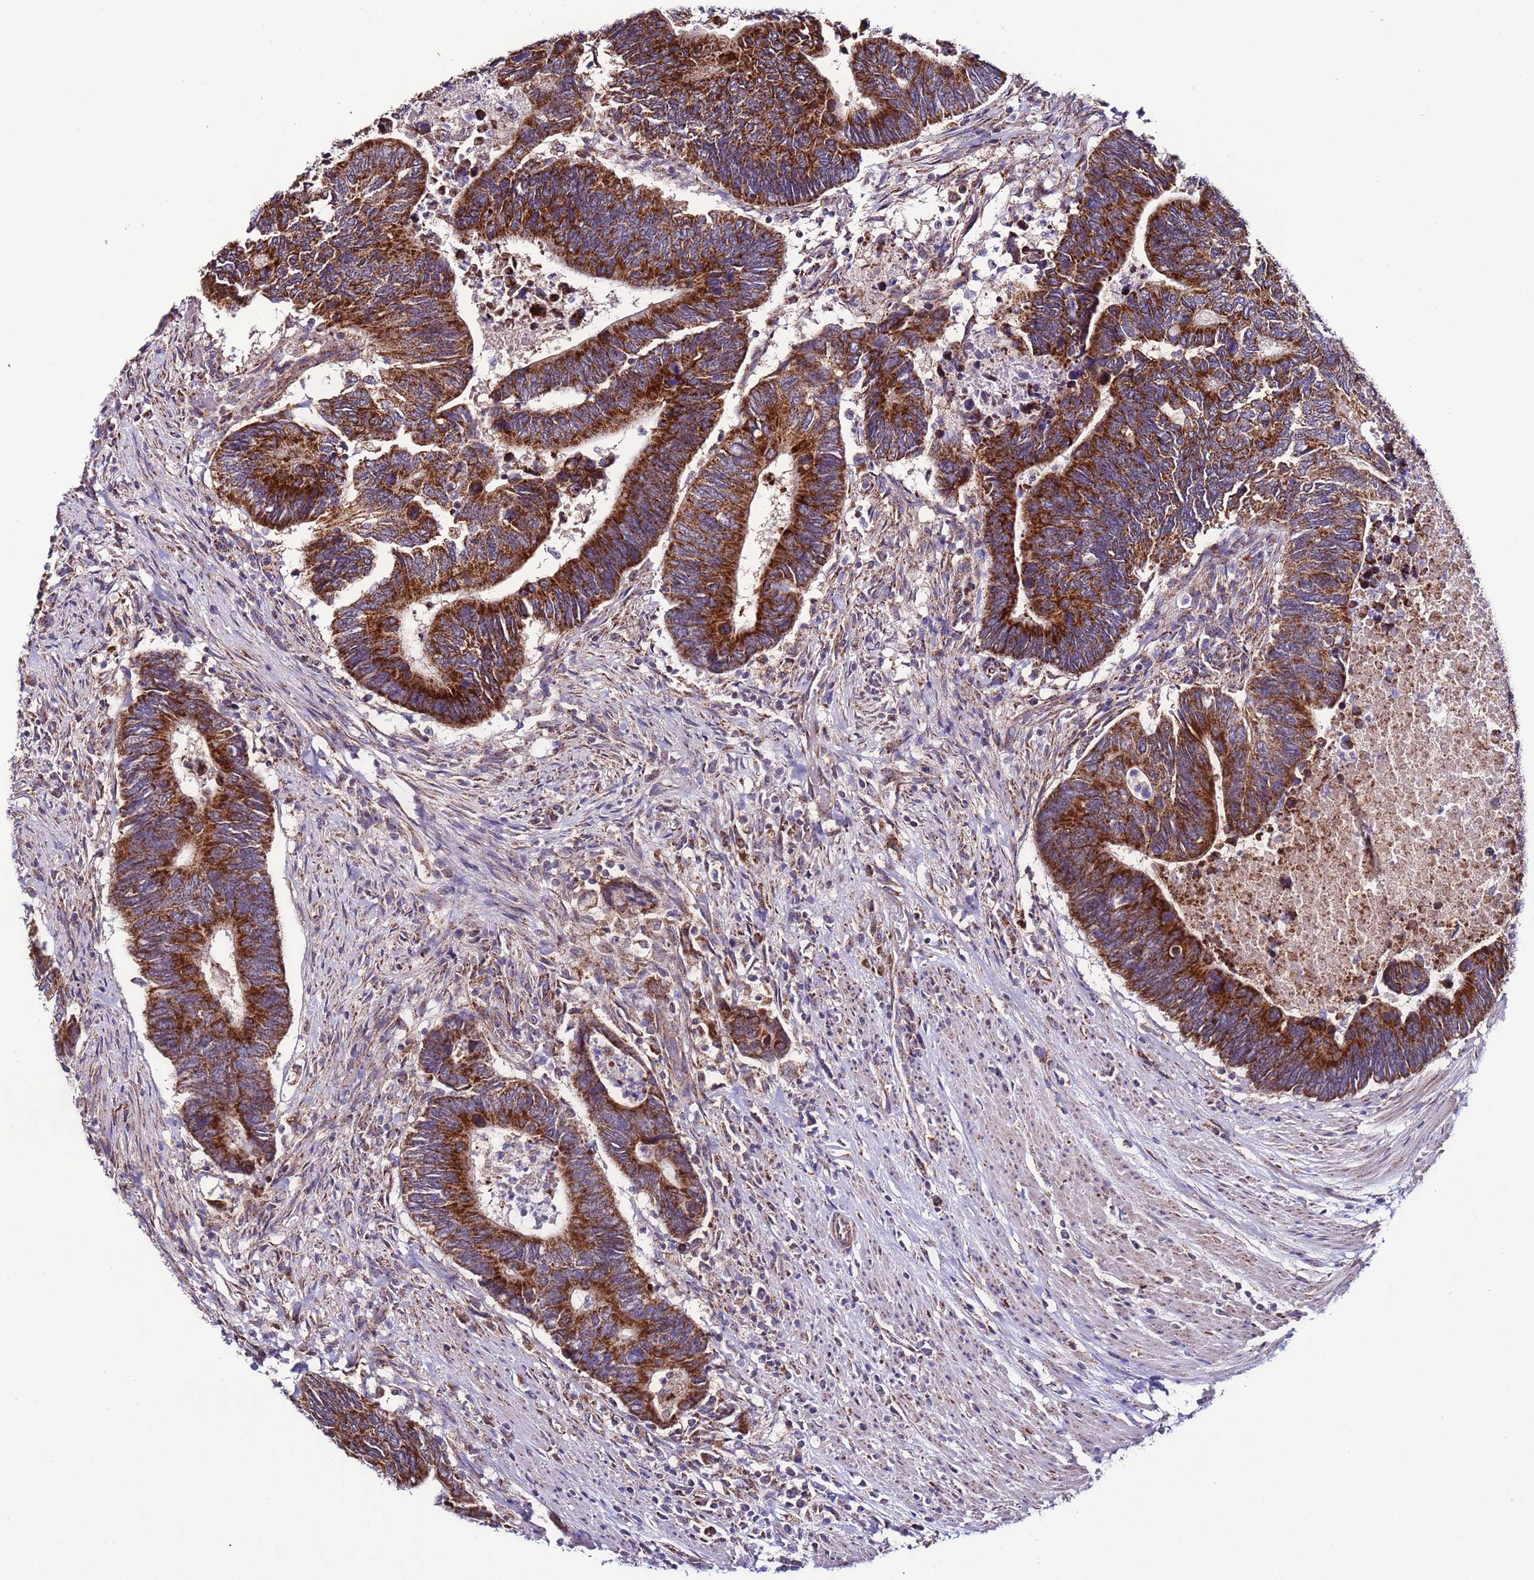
{"staining": {"intensity": "strong", "quantity": ">75%", "location": "cytoplasmic/membranous"}, "tissue": "colorectal cancer", "cell_type": "Tumor cells", "image_type": "cancer", "snomed": [{"axis": "morphology", "description": "Adenocarcinoma, NOS"}, {"axis": "topography", "description": "Colon"}], "caption": "This is an image of immunohistochemistry (IHC) staining of colorectal cancer, which shows strong staining in the cytoplasmic/membranous of tumor cells.", "gene": "UEVLD", "patient": {"sex": "male", "age": 87}}